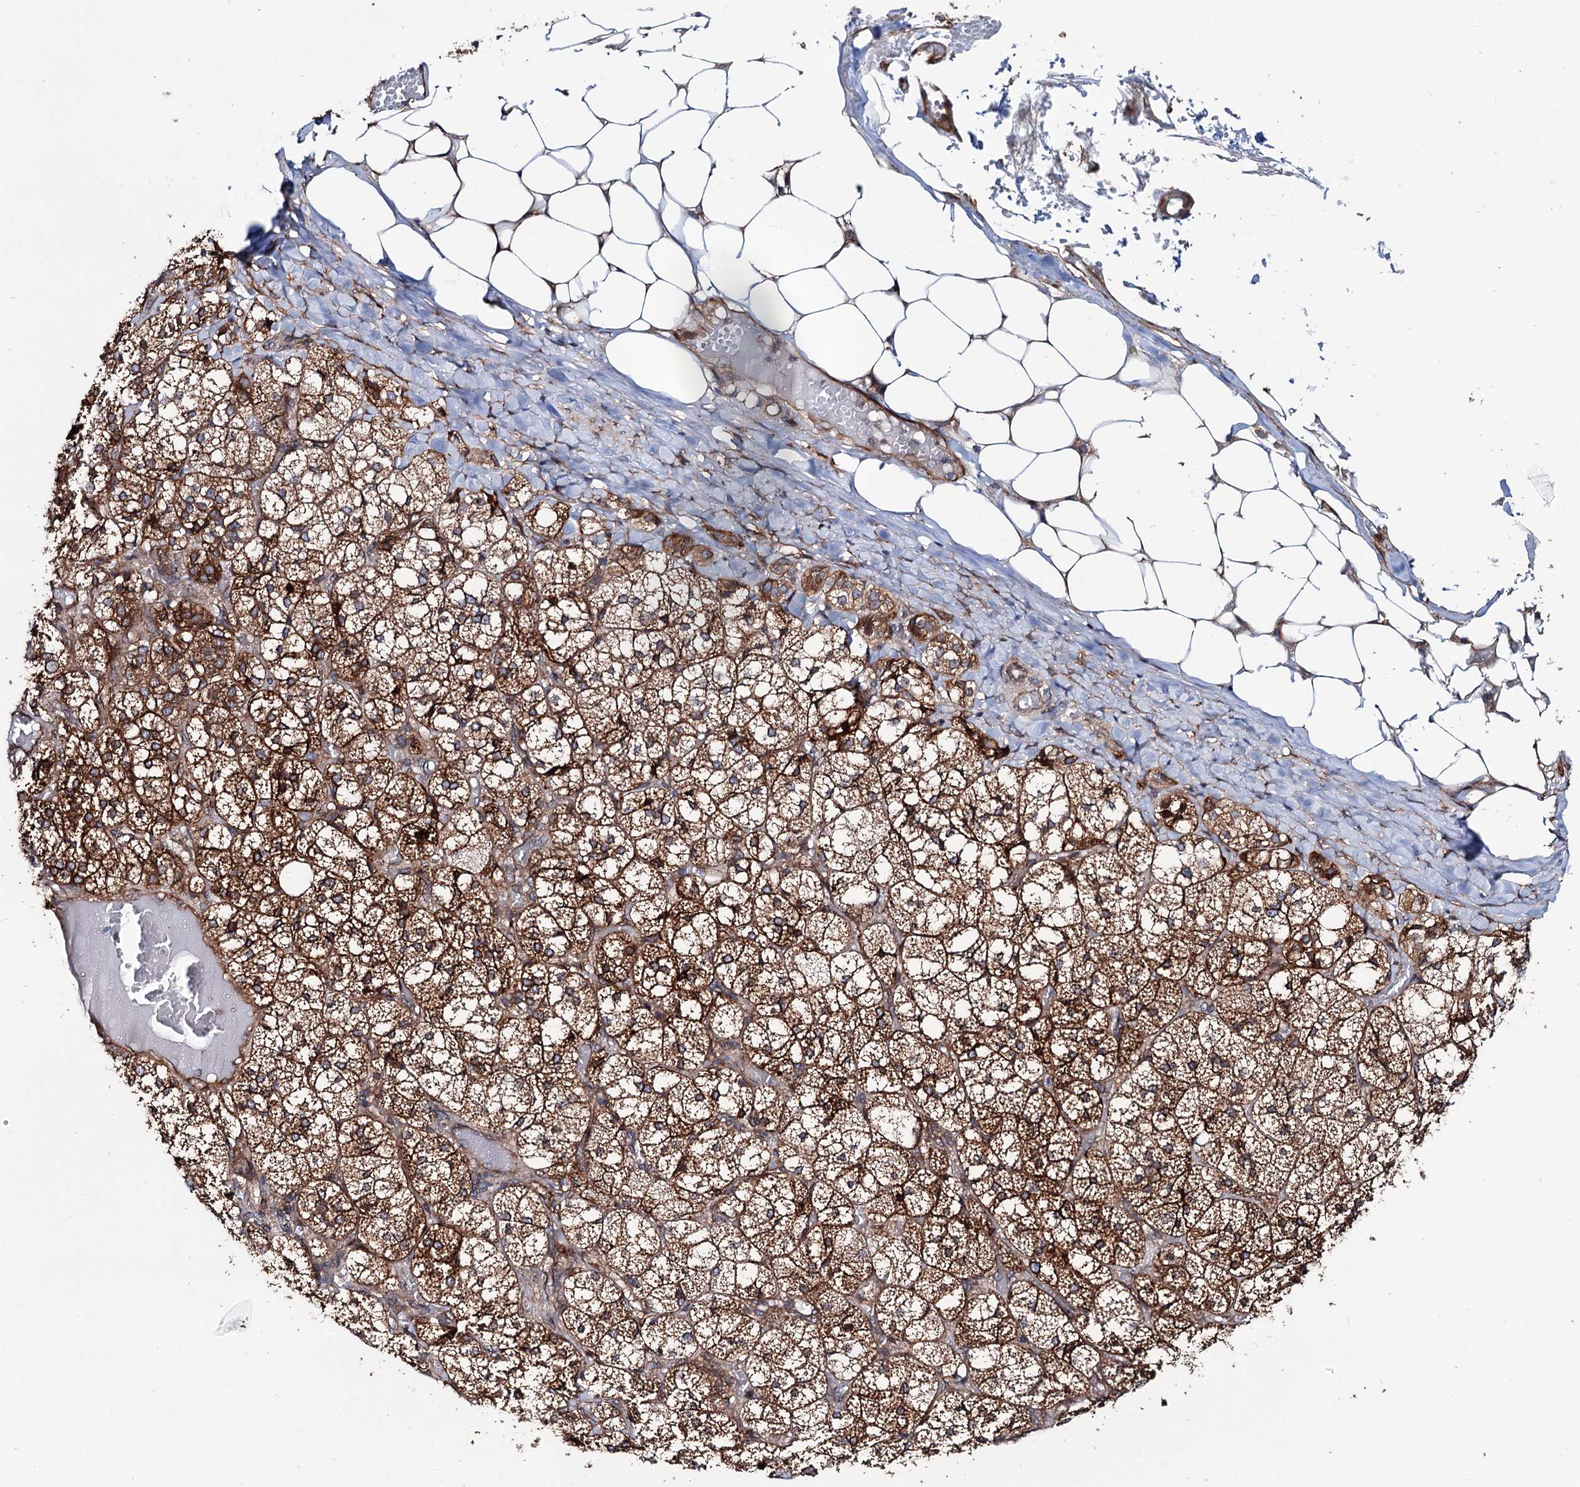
{"staining": {"intensity": "strong", "quantity": ">75%", "location": "cytoplasmic/membranous"}, "tissue": "adrenal gland", "cell_type": "Glandular cells", "image_type": "normal", "snomed": [{"axis": "morphology", "description": "Normal tissue, NOS"}, {"axis": "topography", "description": "Adrenal gland"}], "caption": "Immunohistochemistry (IHC) of normal adrenal gland demonstrates high levels of strong cytoplasmic/membranous expression in about >75% of glandular cells.", "gene": "PTDSS2", "patient": {"sex": "female", "age": 61}}